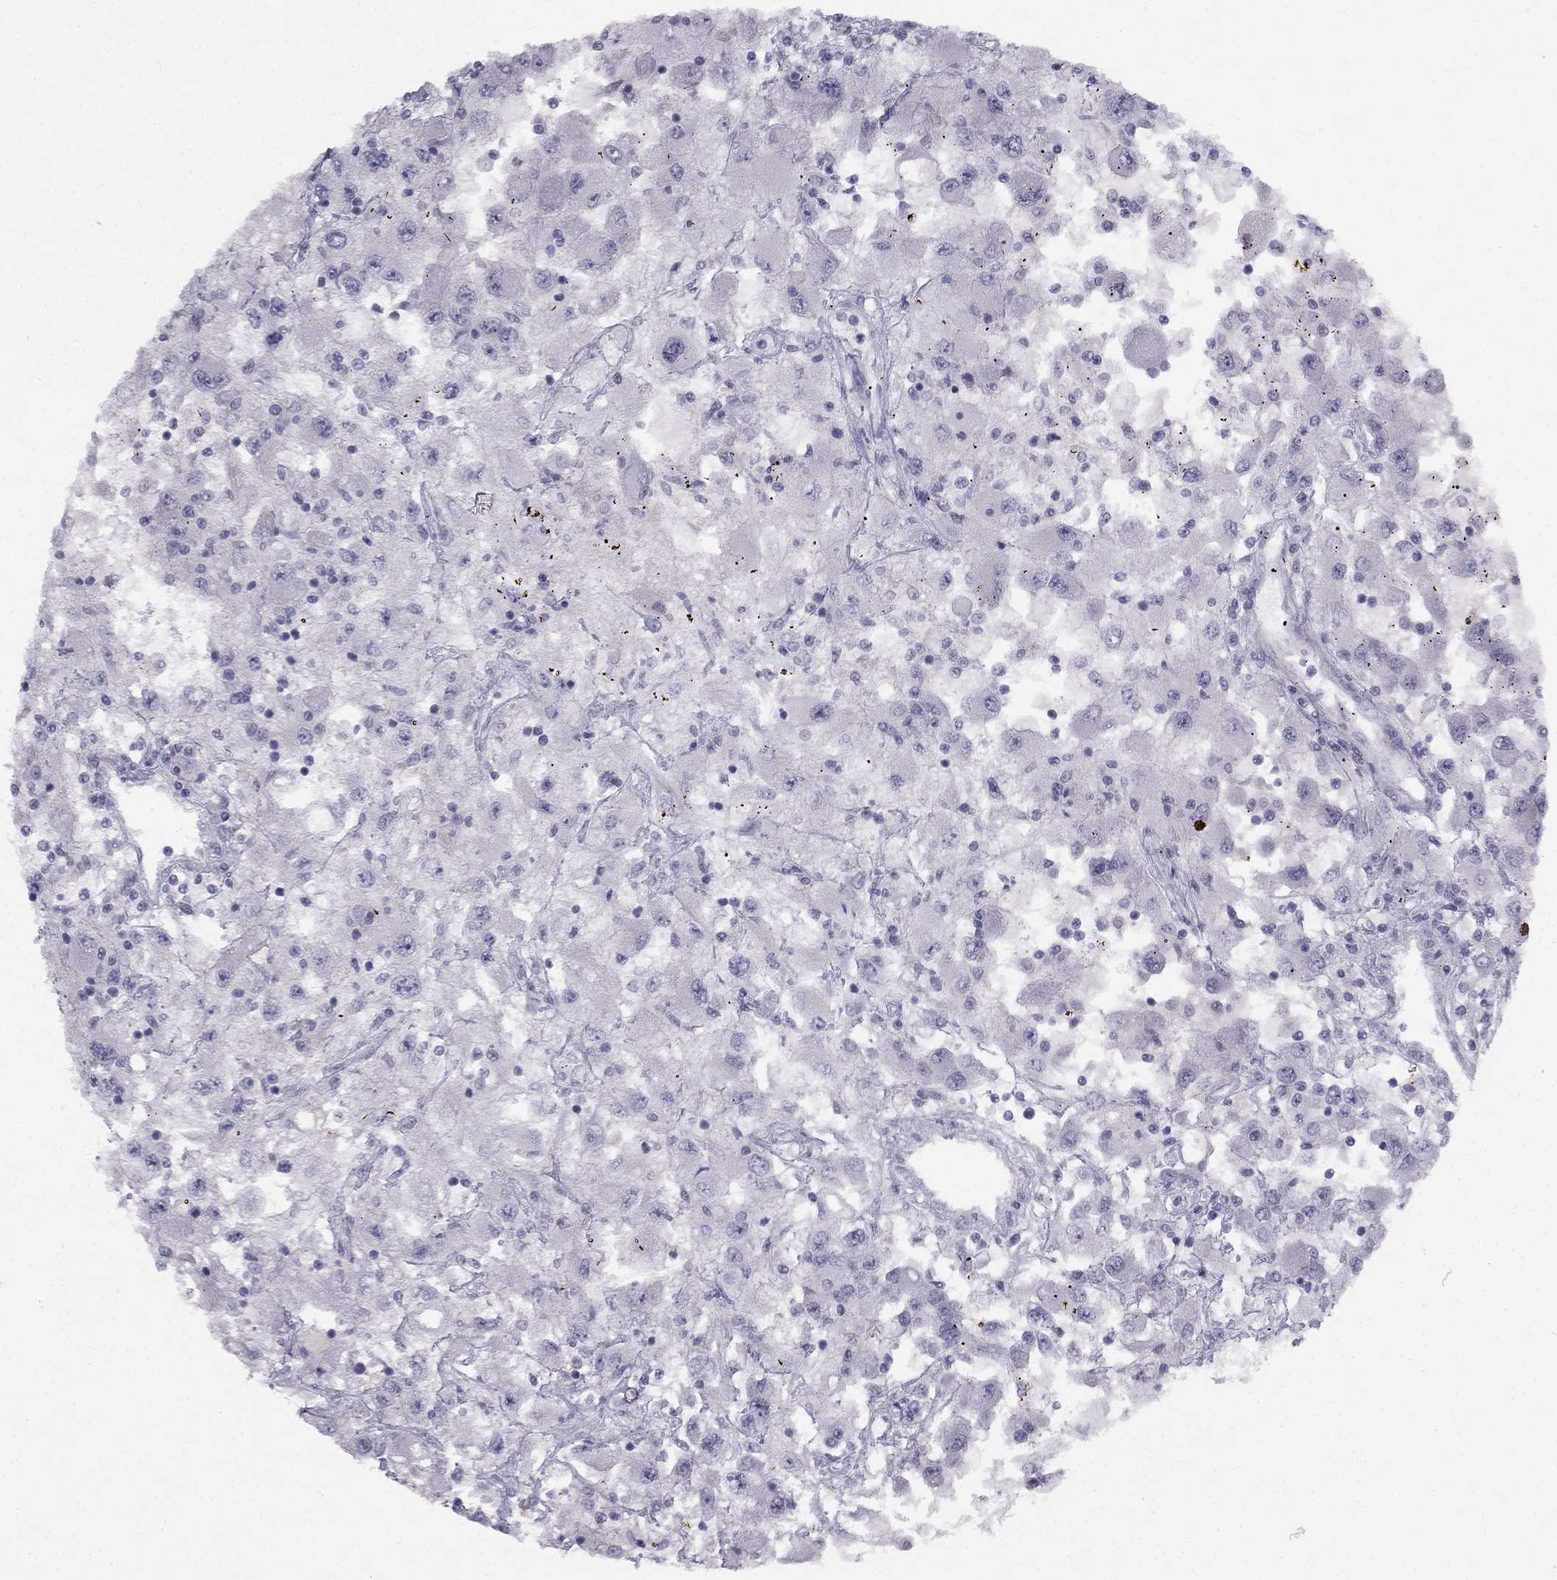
{"staining": {"intensity": "negative", "quantity": "none", "location": "none"}, "tissue": "renal cancer", "cell_type": "Tumor cells", "image_type": "cancer", "snomed": [{"axis": "morphology", "description": "Adenocarcinoma, NOS"}, {"axis": "topography", "description": "Kidney"}], "caption": "A high-resolution photomicrograph shows IHC staining of renal cancer, which shows no significant positivity in tumor cells.", "gene": "TRPS1", "patient": {"sex": "female", "age": 67}}